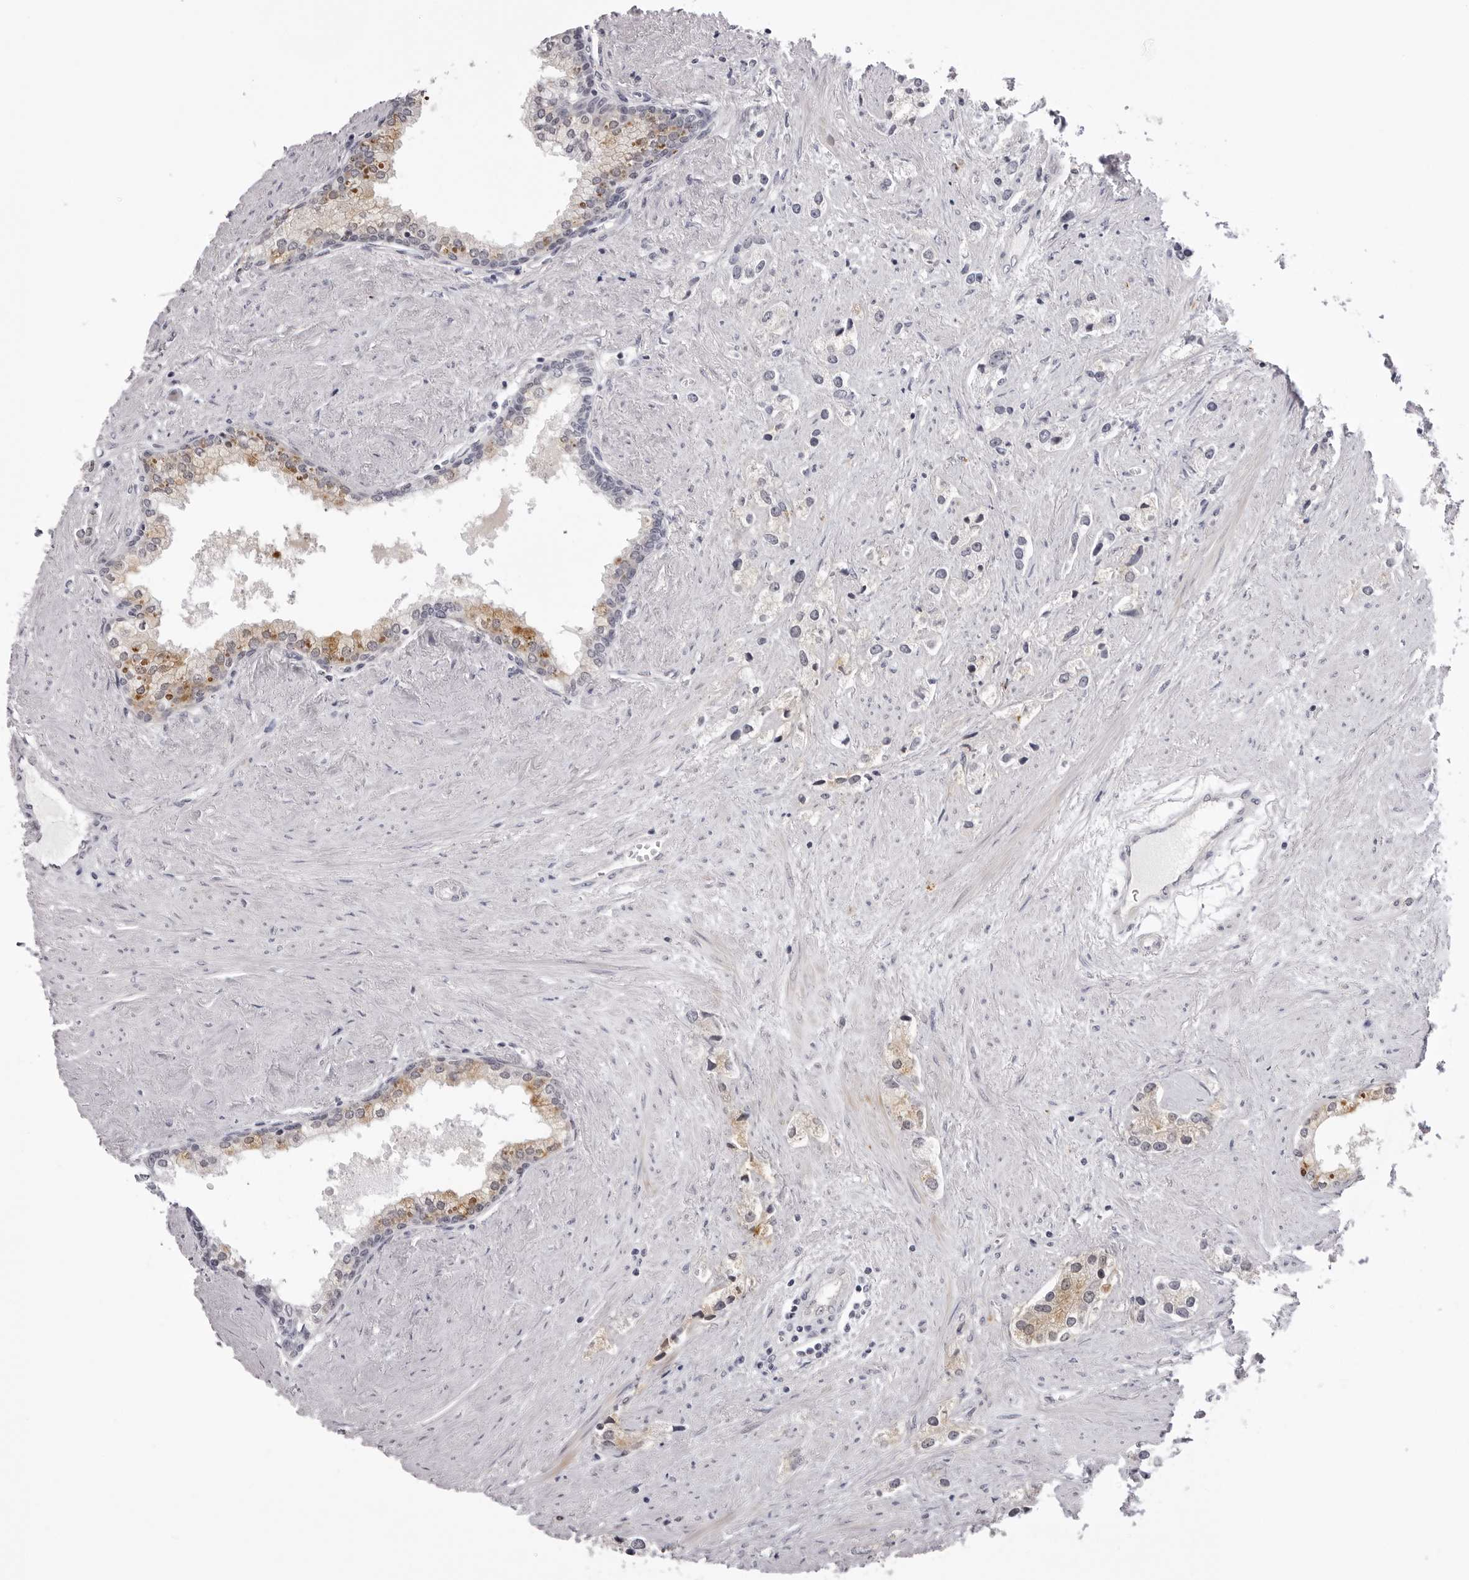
{"staining": {"intensity": "moderate", "quantity": "<25%", "location": "cytoplasmic/membranous"}, "tissue": "prostate cancer", "cell_type": "Tumor cells", "image_type": "cancer", "snomed": [{"axis": "morphology", "description": "Adenocarcinoma, High grade"}, {"axis": "topography", "description": "Prostate"}], "caption": "Immunohistochemical staining of human prostate cancer shows low levels of moderate cytoplasmic/membranous protein positivity in about <25% of tumor cells.", "gene": "SUGCT", "patient": {"sex": "male", "age": 66}}